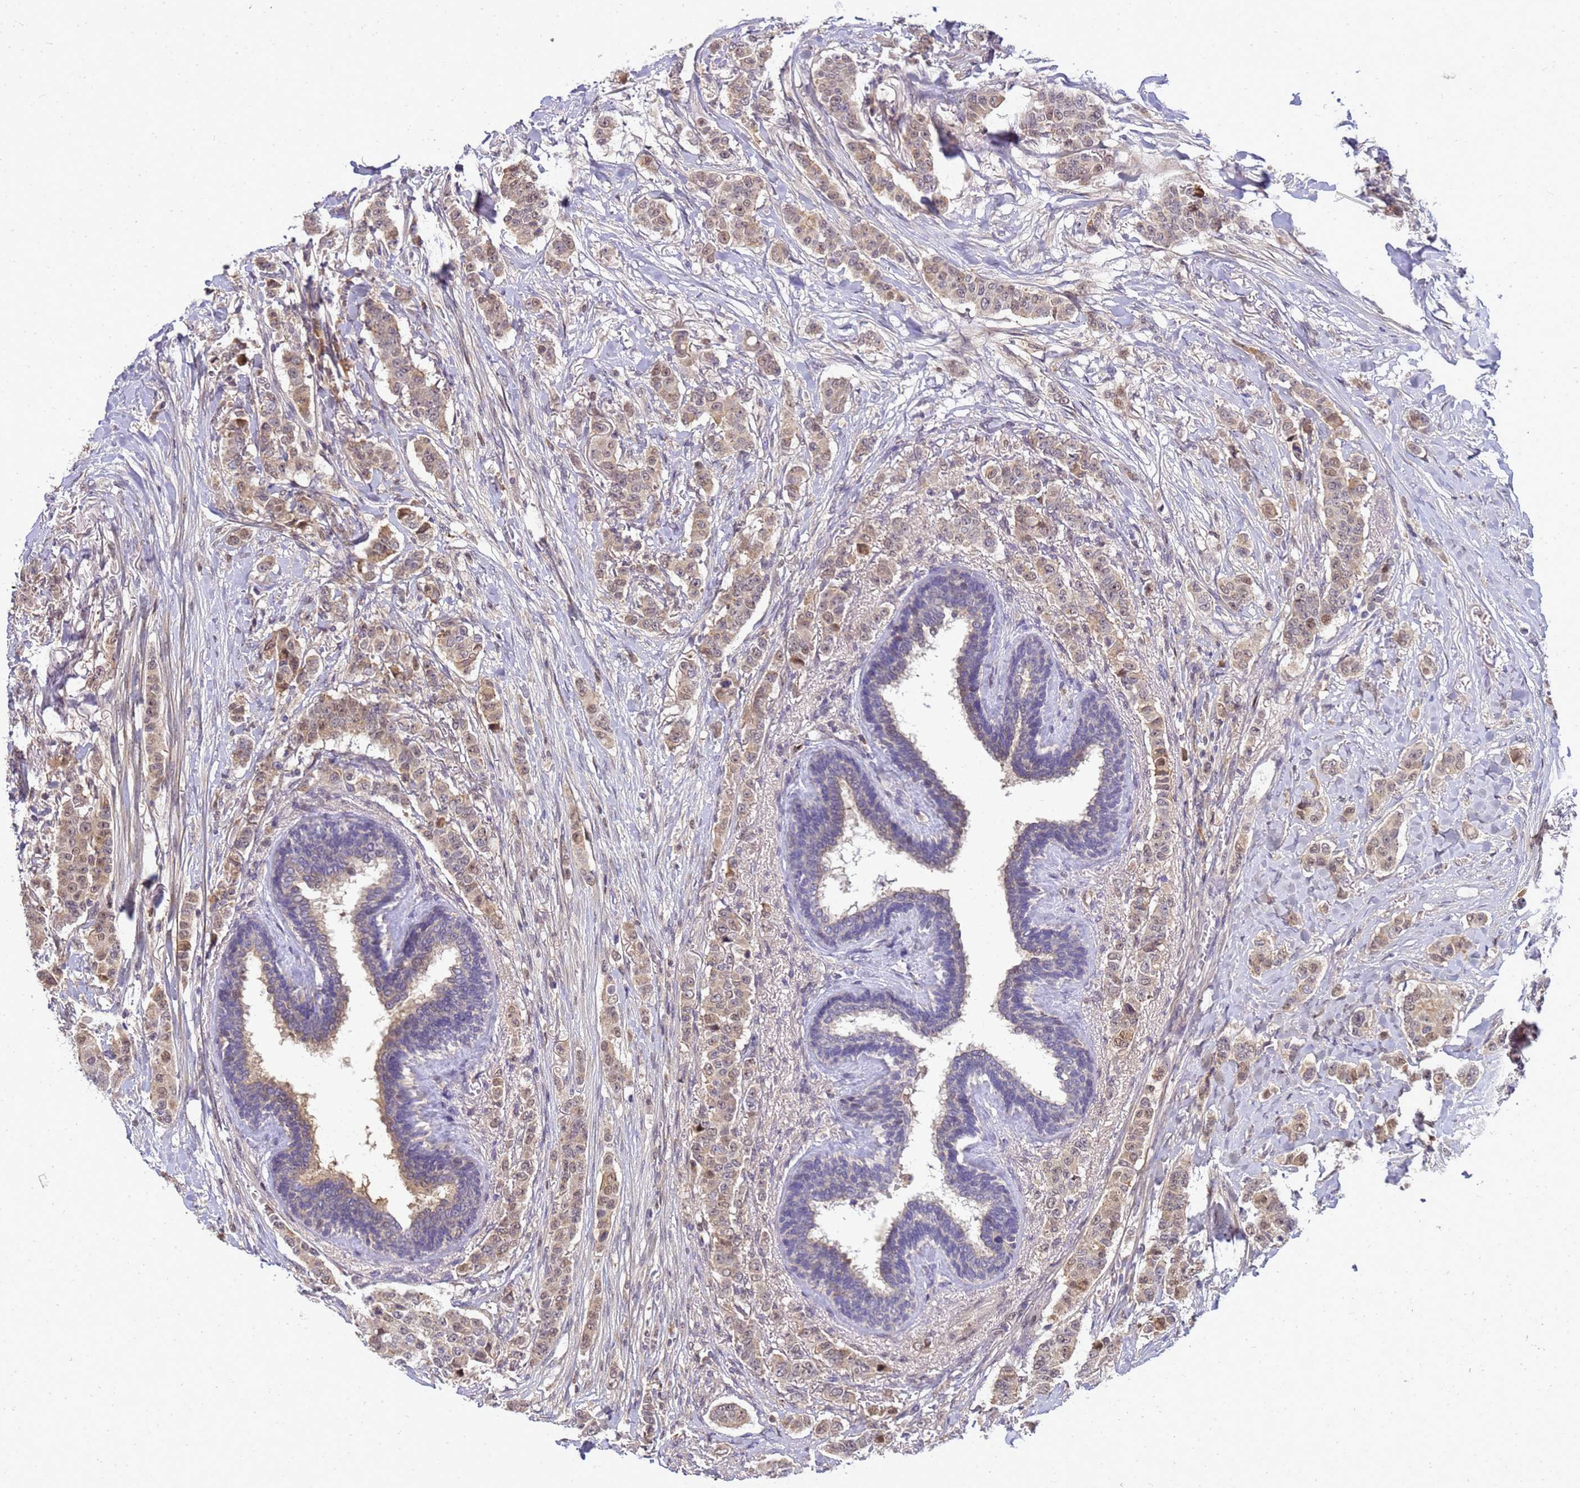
{"staining": {"intensity": "moderate", "quantity": ">75%", "location": "cytoplasmic/membranous"}, "tissue": "breast cancer", "cell_type": "Tumor cells", "image_type": "cancer", "snomed": [{"axis": "morphology", "description": "Duct carcinoma"}, {"axis": "topography", "description": "Breast"}], "caption": "A brown stain labels moderate cytoplasmic/membranous positivity of a protein in breast cancer (infiltrating ductal carcinoma) tumor cells.", "gene": "TMEM74B", "patient": {"sex": "female", "age": 40}}